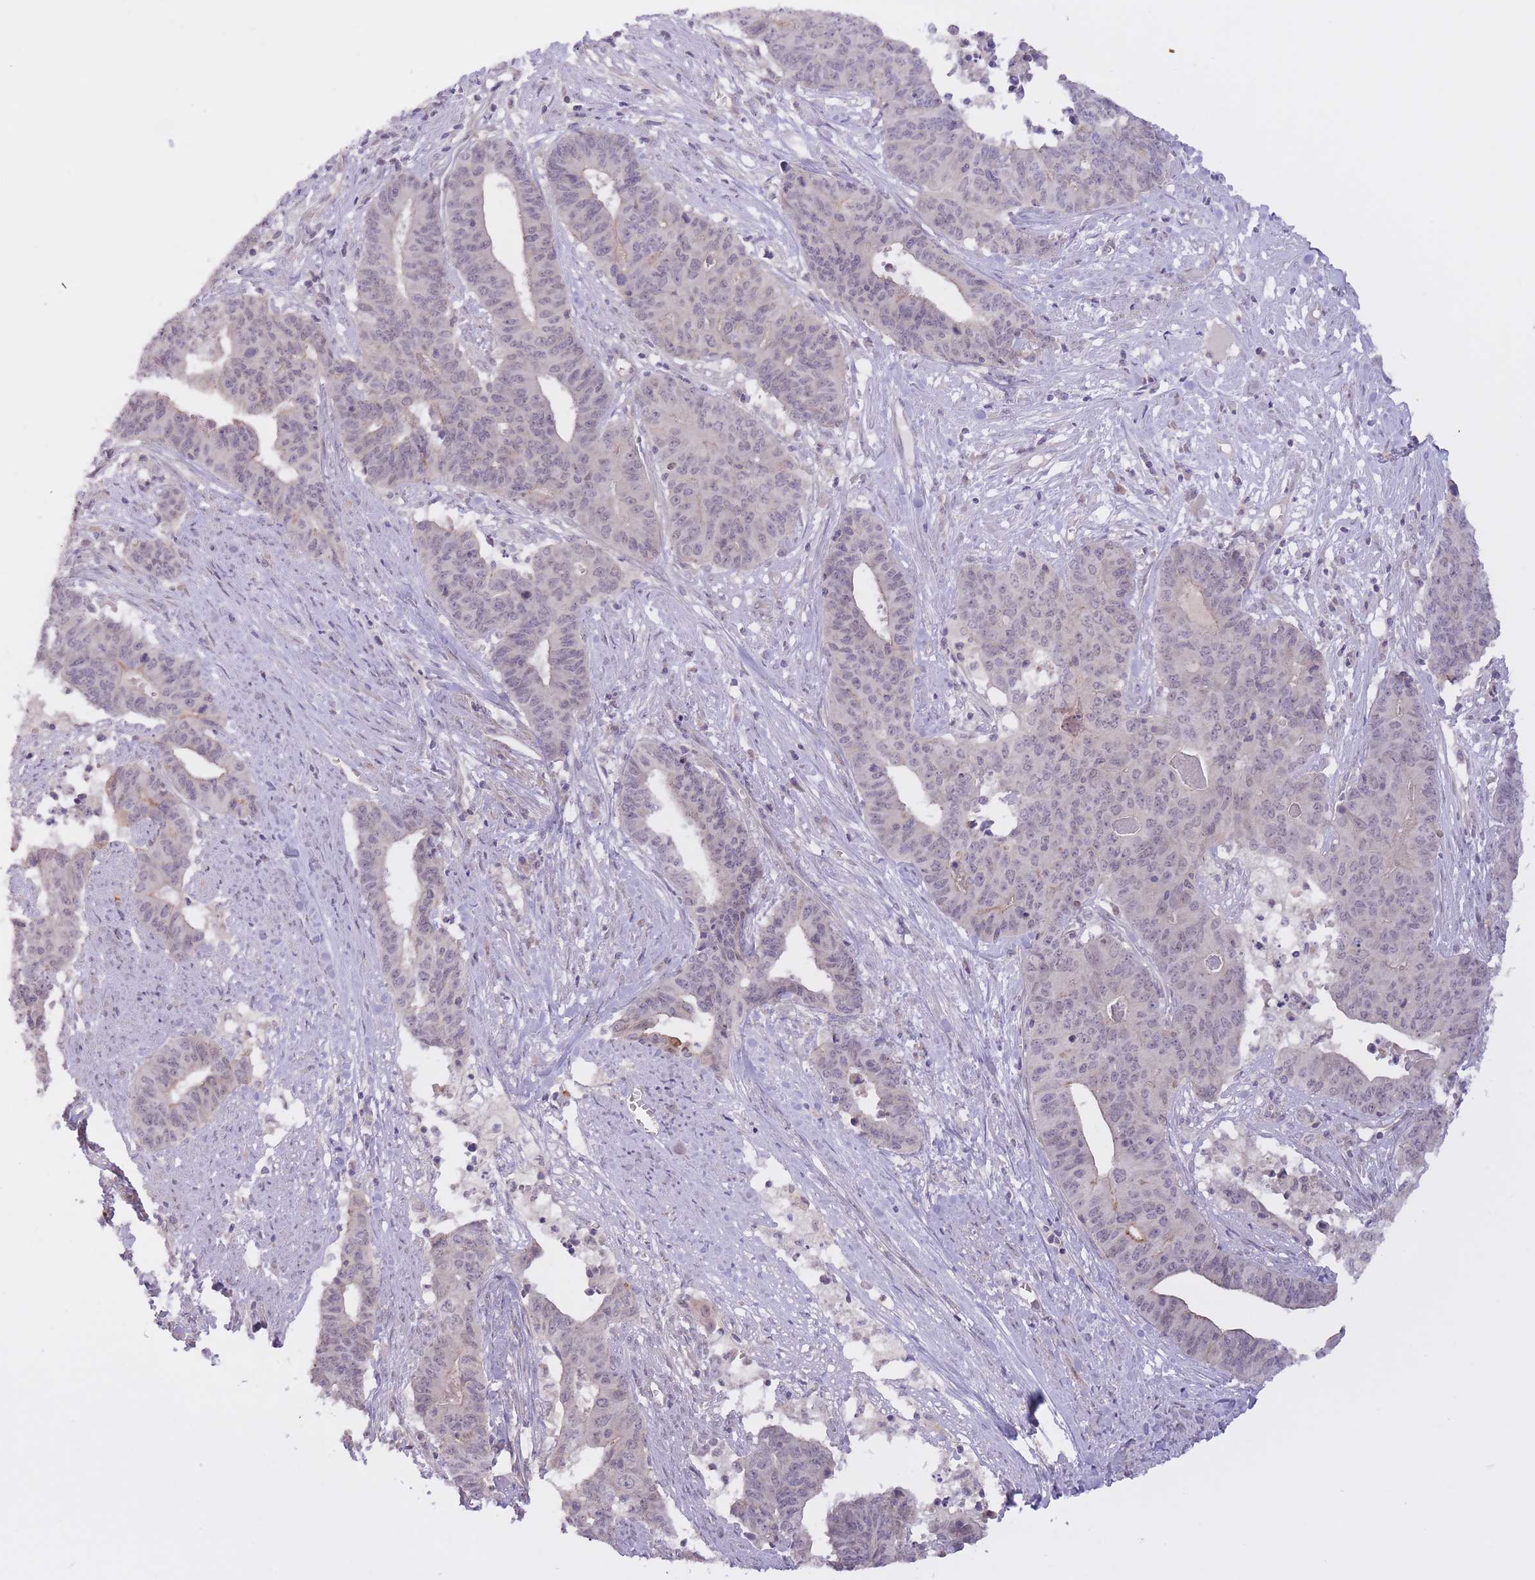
{"staining": {"intensity": "negative", "quantity": "none", "location": "none"}, "tissue": "endometrial cancer", "cell_type": "Tumor cells", "image_type": "cancer", "snomed": [{"axis": "morphology", "description": "Adenocarcinoma, NOS"}, {"axis": "topography", "description": "Endometrium"}], "caption": "High magnification brightfield microscopy of endometrial adenocarcinoma stained with DAB (3,3'-diaminobenzidine) (brown) and counterstained with hematoxylin (blue): tumor cells show no significant staining.", "gene": "FUT5", "patient": {"sex": "female", "age": 59}}